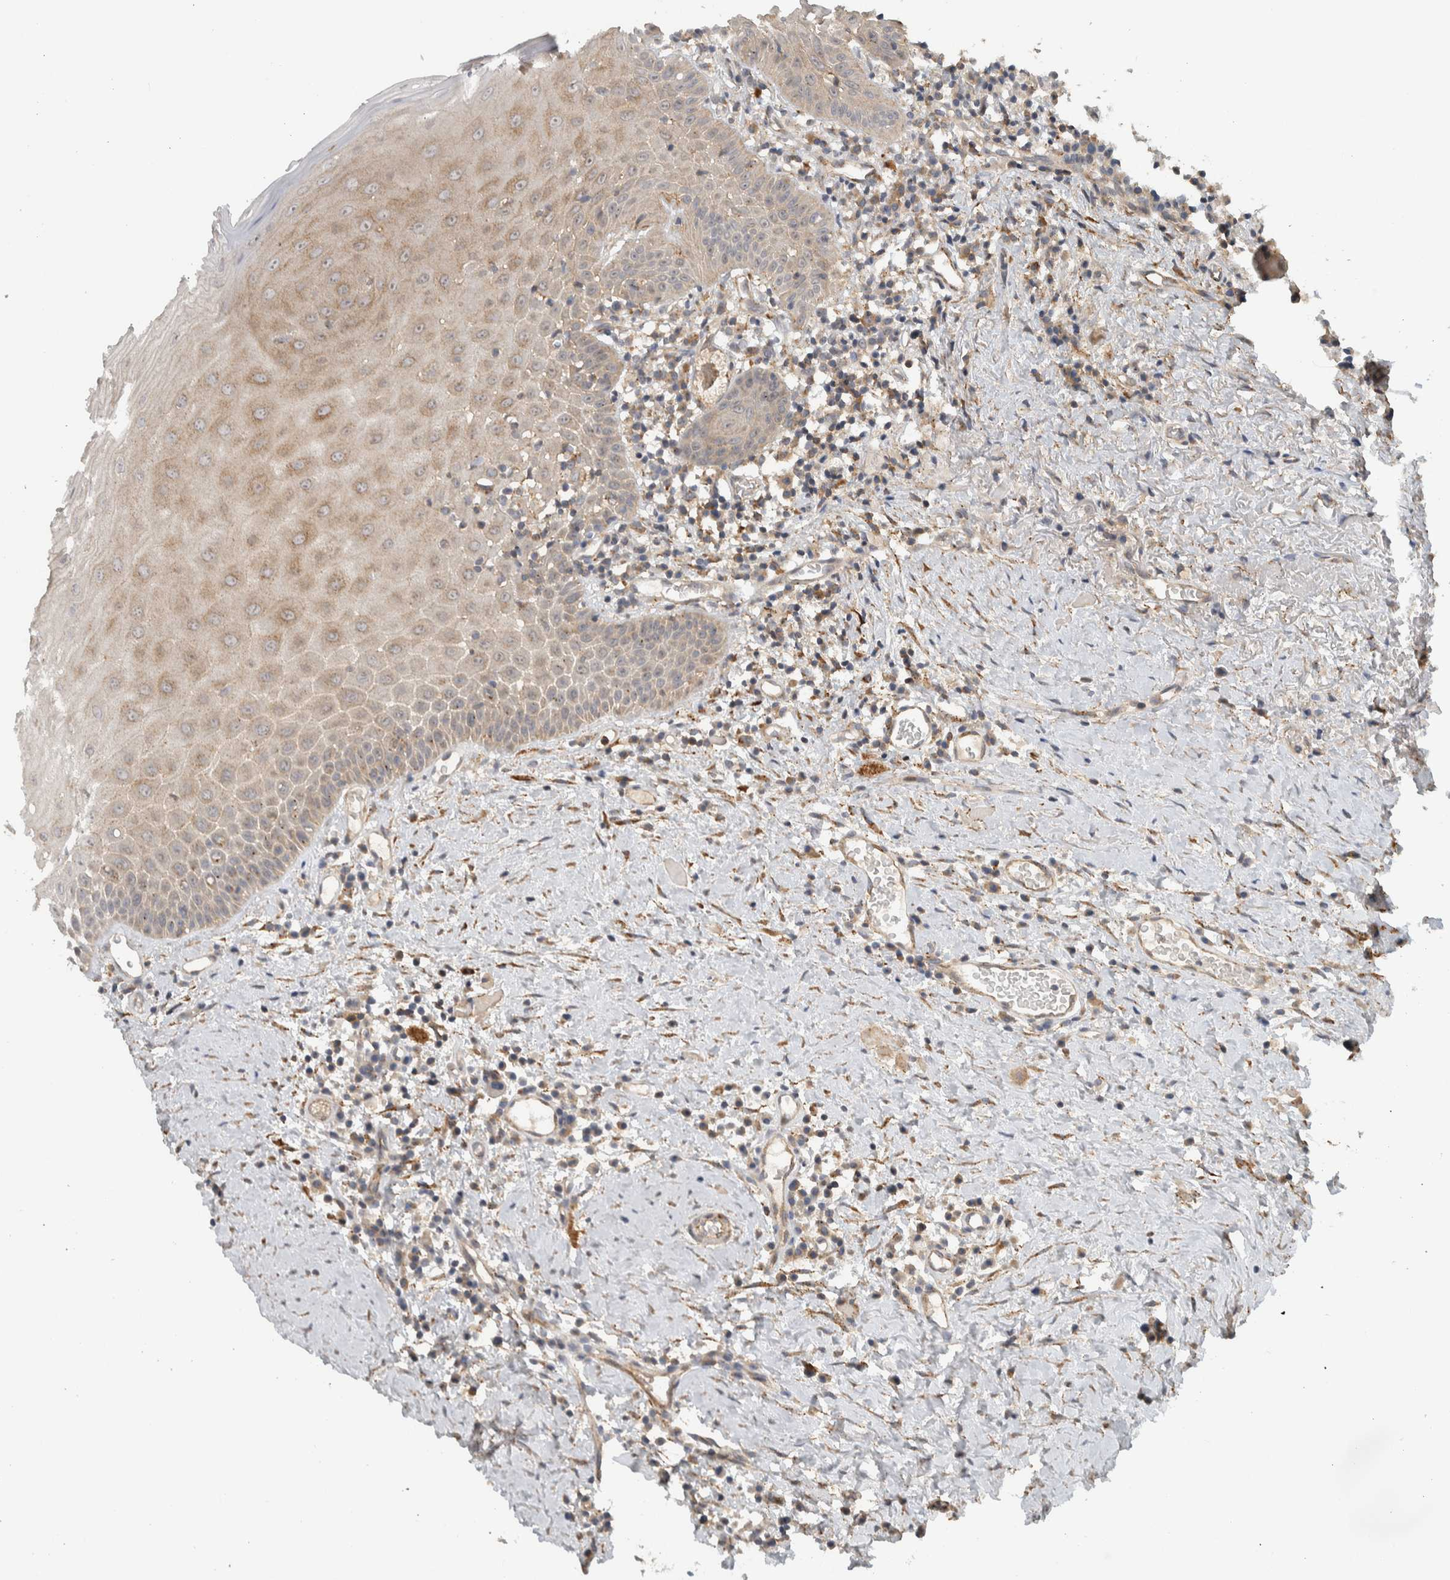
{"staining": {"intensity": "weak", "quantity": ">75%", "location": "cytoplasmic/membranous"}, "tissue": "oral mucosa", "cell_type": "Squamous epithelial cells", "image_type": "normal", "snomed": [{"axis": "morphology", "description": "Normal tissue, NOS"}, {"axis": "topography", "description": "Skeletal muscle"}, {"axis": "topography", "description": "Oral tissue"}, {"axis": "topography", "description": "Peripheral nerve tissue"}], "caption": "Immunohistochemistry (IHC) of unremarkable human oral mucosa demonstrates low levels of weak cytoplasmic/membranous positivity in about >75% of squamous epithelial cells.", "gene": "MPRIP", "patient": {"sex": "female", "age": 84}}